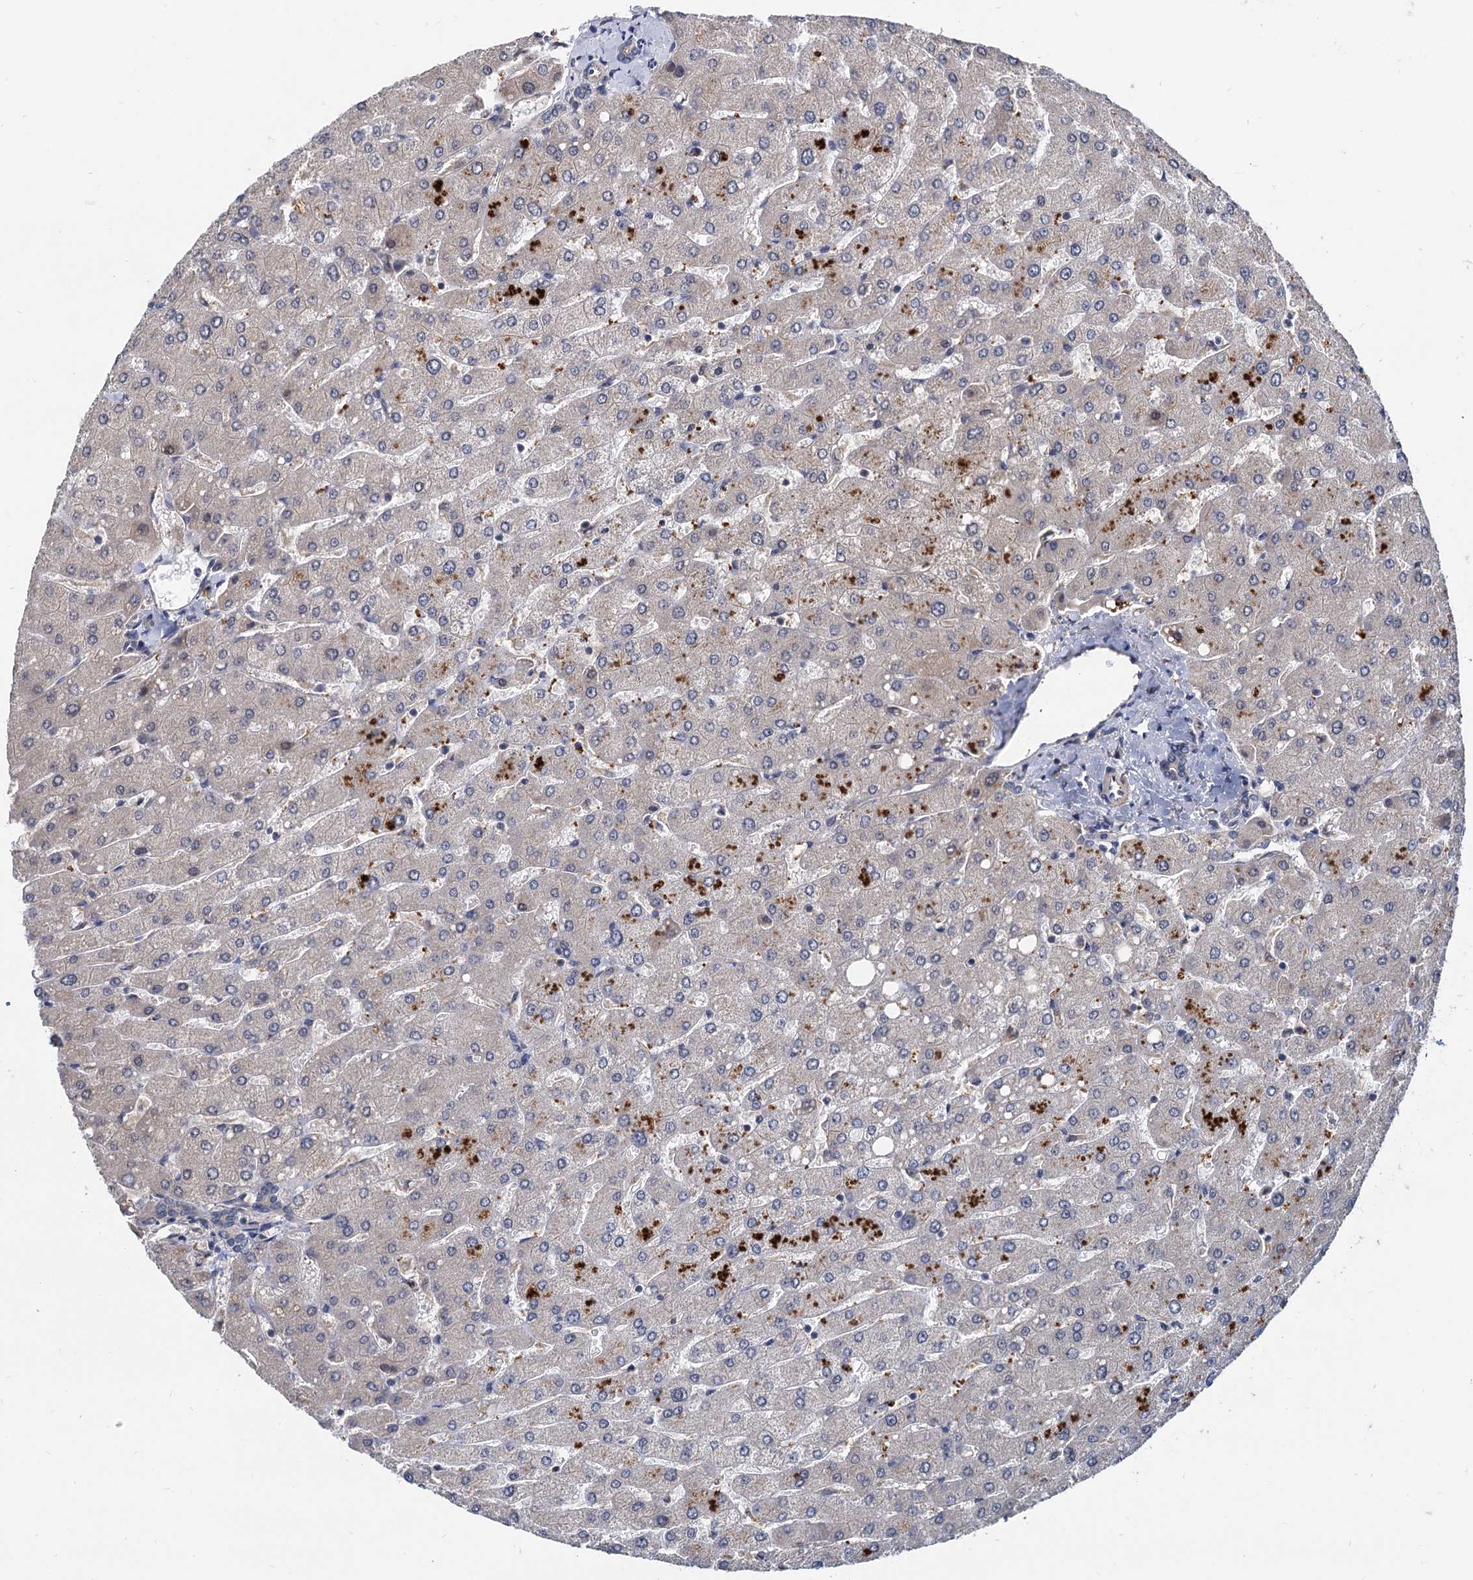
{"staining": {"intensity": "weak", "quantity": "<25%", "location": "cytoplasmic/membranous"}, "tissue": "liver", "cell_type": "Cholangiocytes", "image_type": "normal", "snomed": [{"axis": "morphology", "description": "Normal tissue, NOS"}, {"axis": "topography", "description": "Liver"}], "caption": "Protein analysis of normal liver shows no significant positivity in cholangiocytes.", "gene": "PSMD4", "patient": {"sex": "male", "age": 55}}